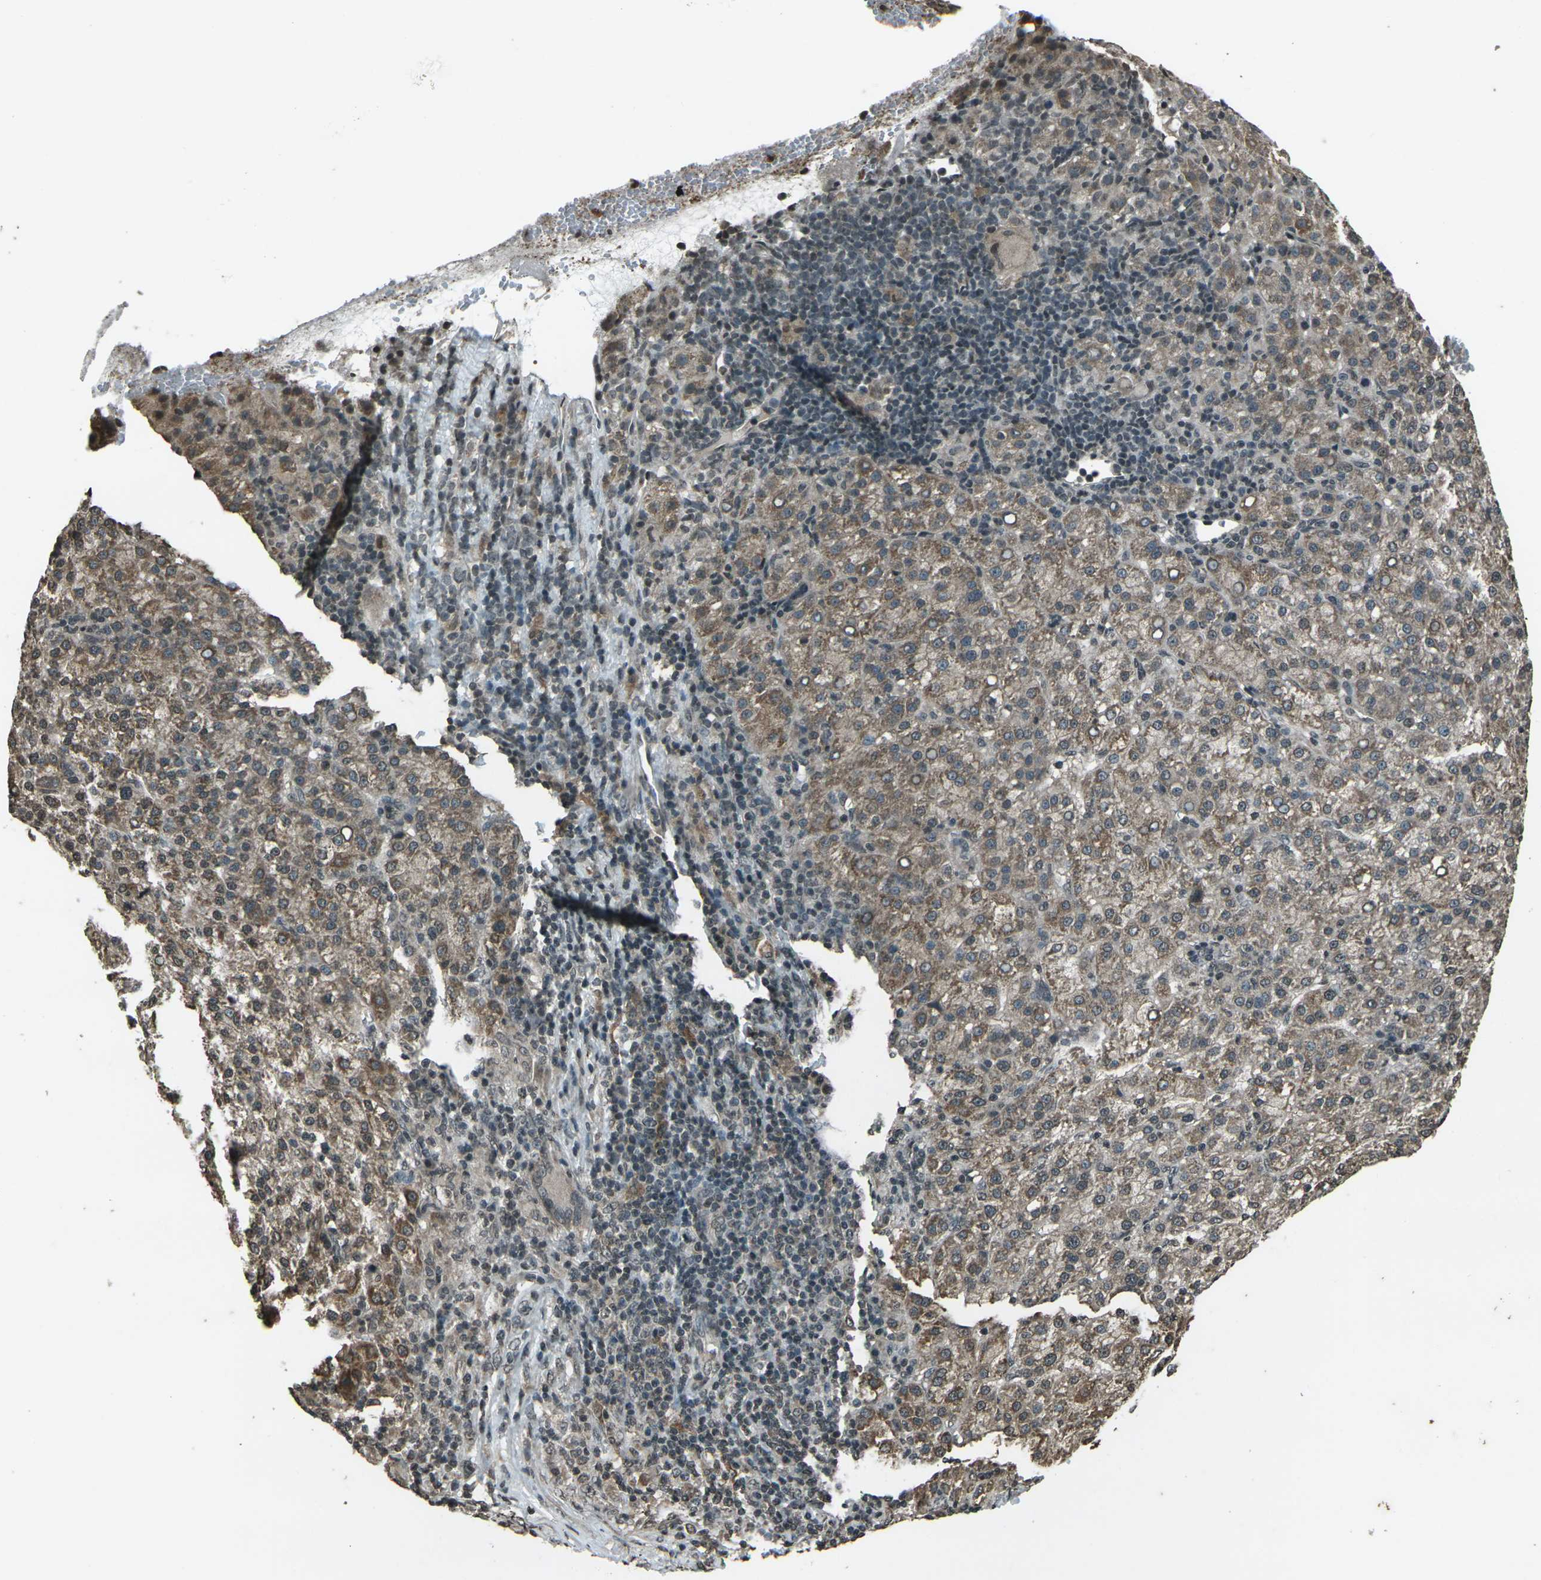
{"staining": {"intensity": "moderate", "quantity": ">75%", "location": "cytoplasmic/membranous"}, "tissue": "liver cancer", "cell_type": "Tumor cells", "image_type": "cancer", "snomed": [{"axis": "morphology", "description": "Carcinoma, Hepatocellular, NOS"}, {"axis": "topography", "description": "Liver"}], "caption": "Immunohistochemistry histopathology image of liver cancer (hepatocellular carcinoma) stained for a protein (brown), which displays medium levels of moderate cytoplasmic/membranous positivity in about >75% of tumor cells.", "gene": "PRPF8", "patient": {"sex": "female", "age": 58}}